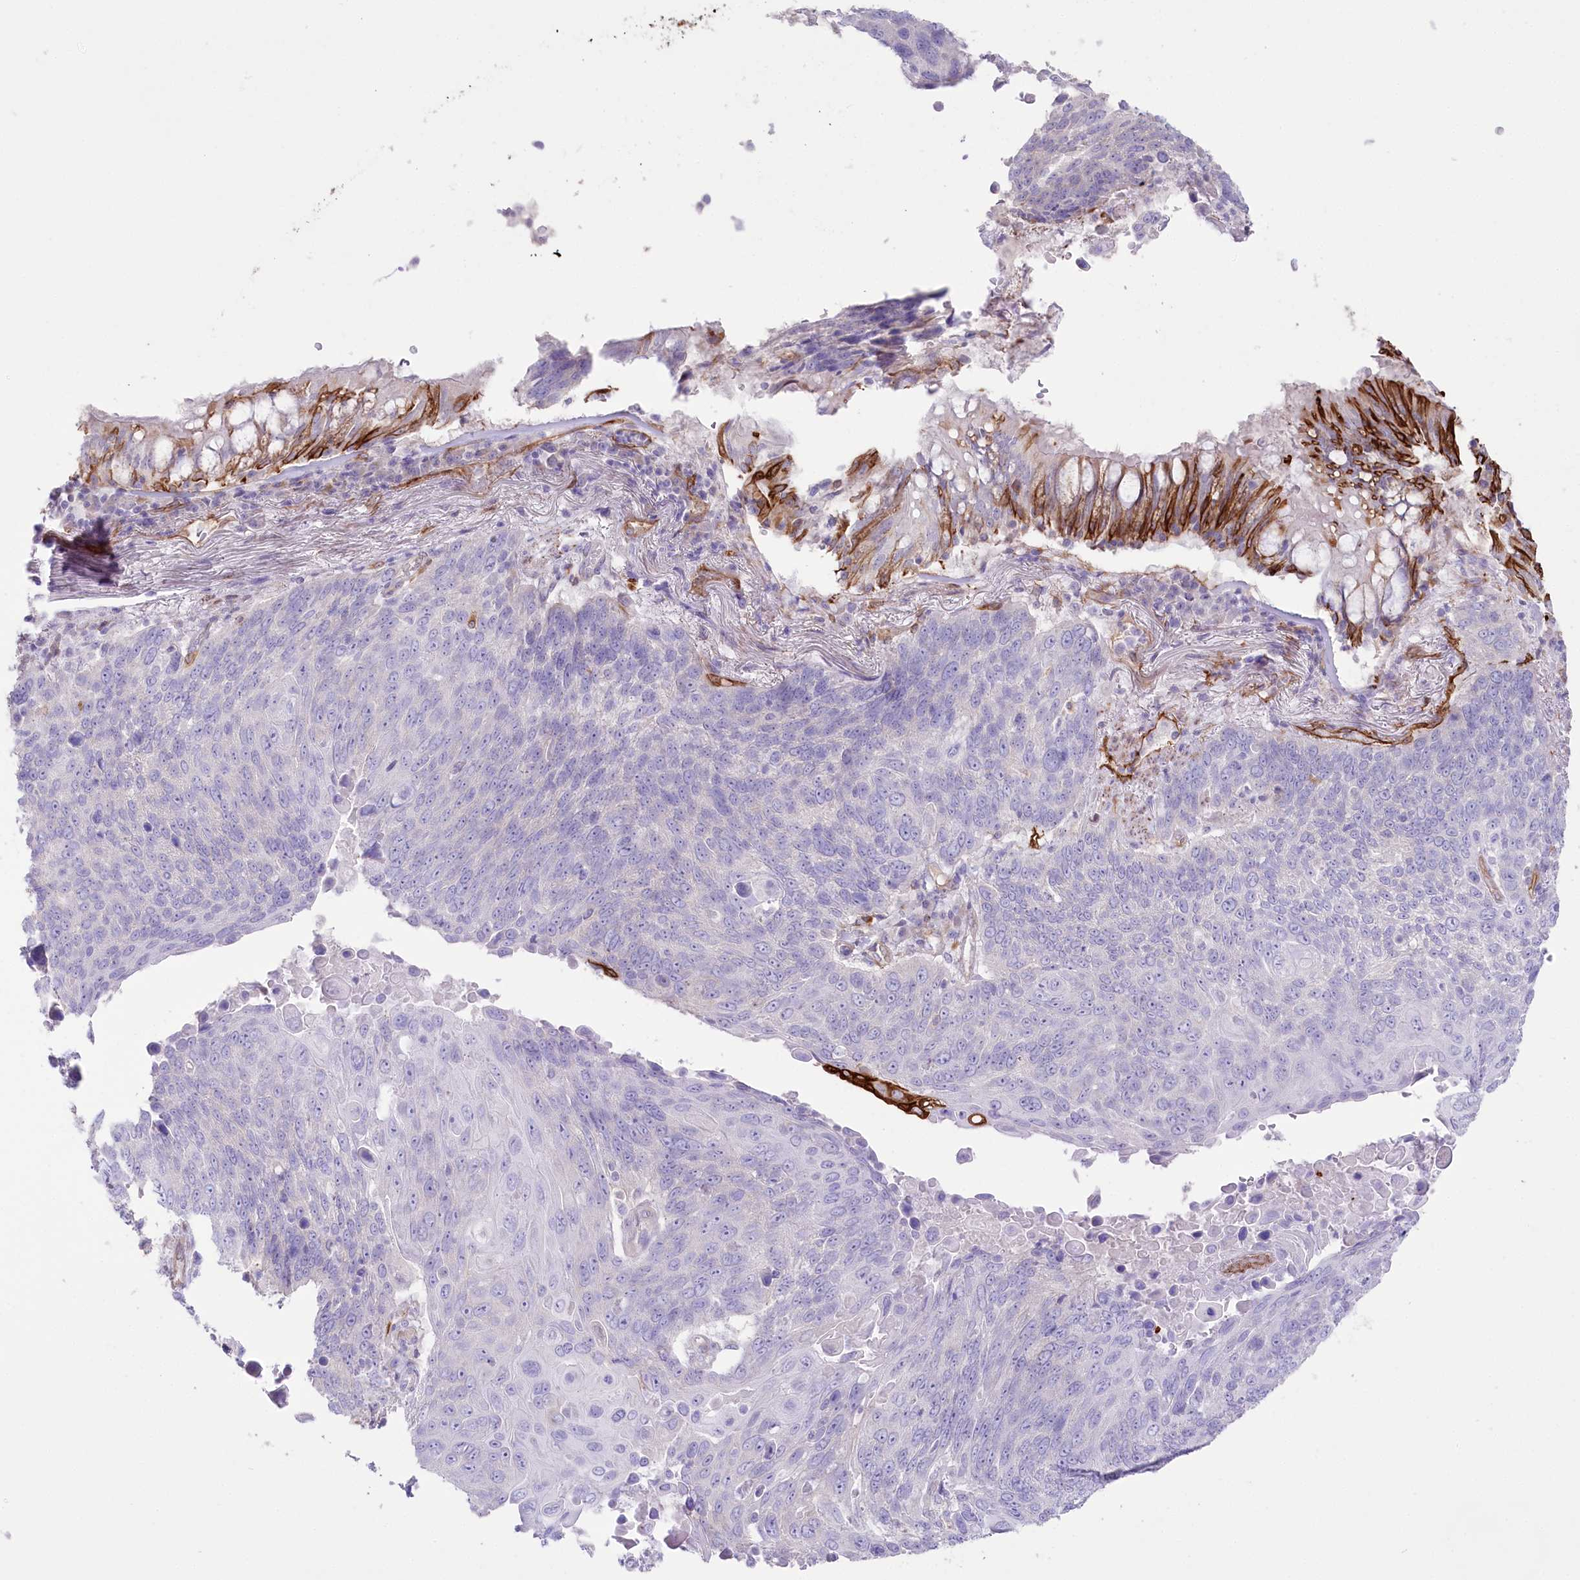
{"staining": {"intensity": "negative", "quantity": "none", "location": "none"}, "tissue": "lung cancer", "cell_type": "Tumor cells", "image_type": "cancer", "snomed": [{"axis": "morphology", "description": "Squamous cell carcinoma, NOS"}, {"axis": "topography", "description": "Lung"}], "caption": "An IHC photomicrograph of lung cancer is shown. There is no staining in tumor cells of lung cancer.", "gene": "SLC39A10", "patient": {"sex": "male", "age": 66}}